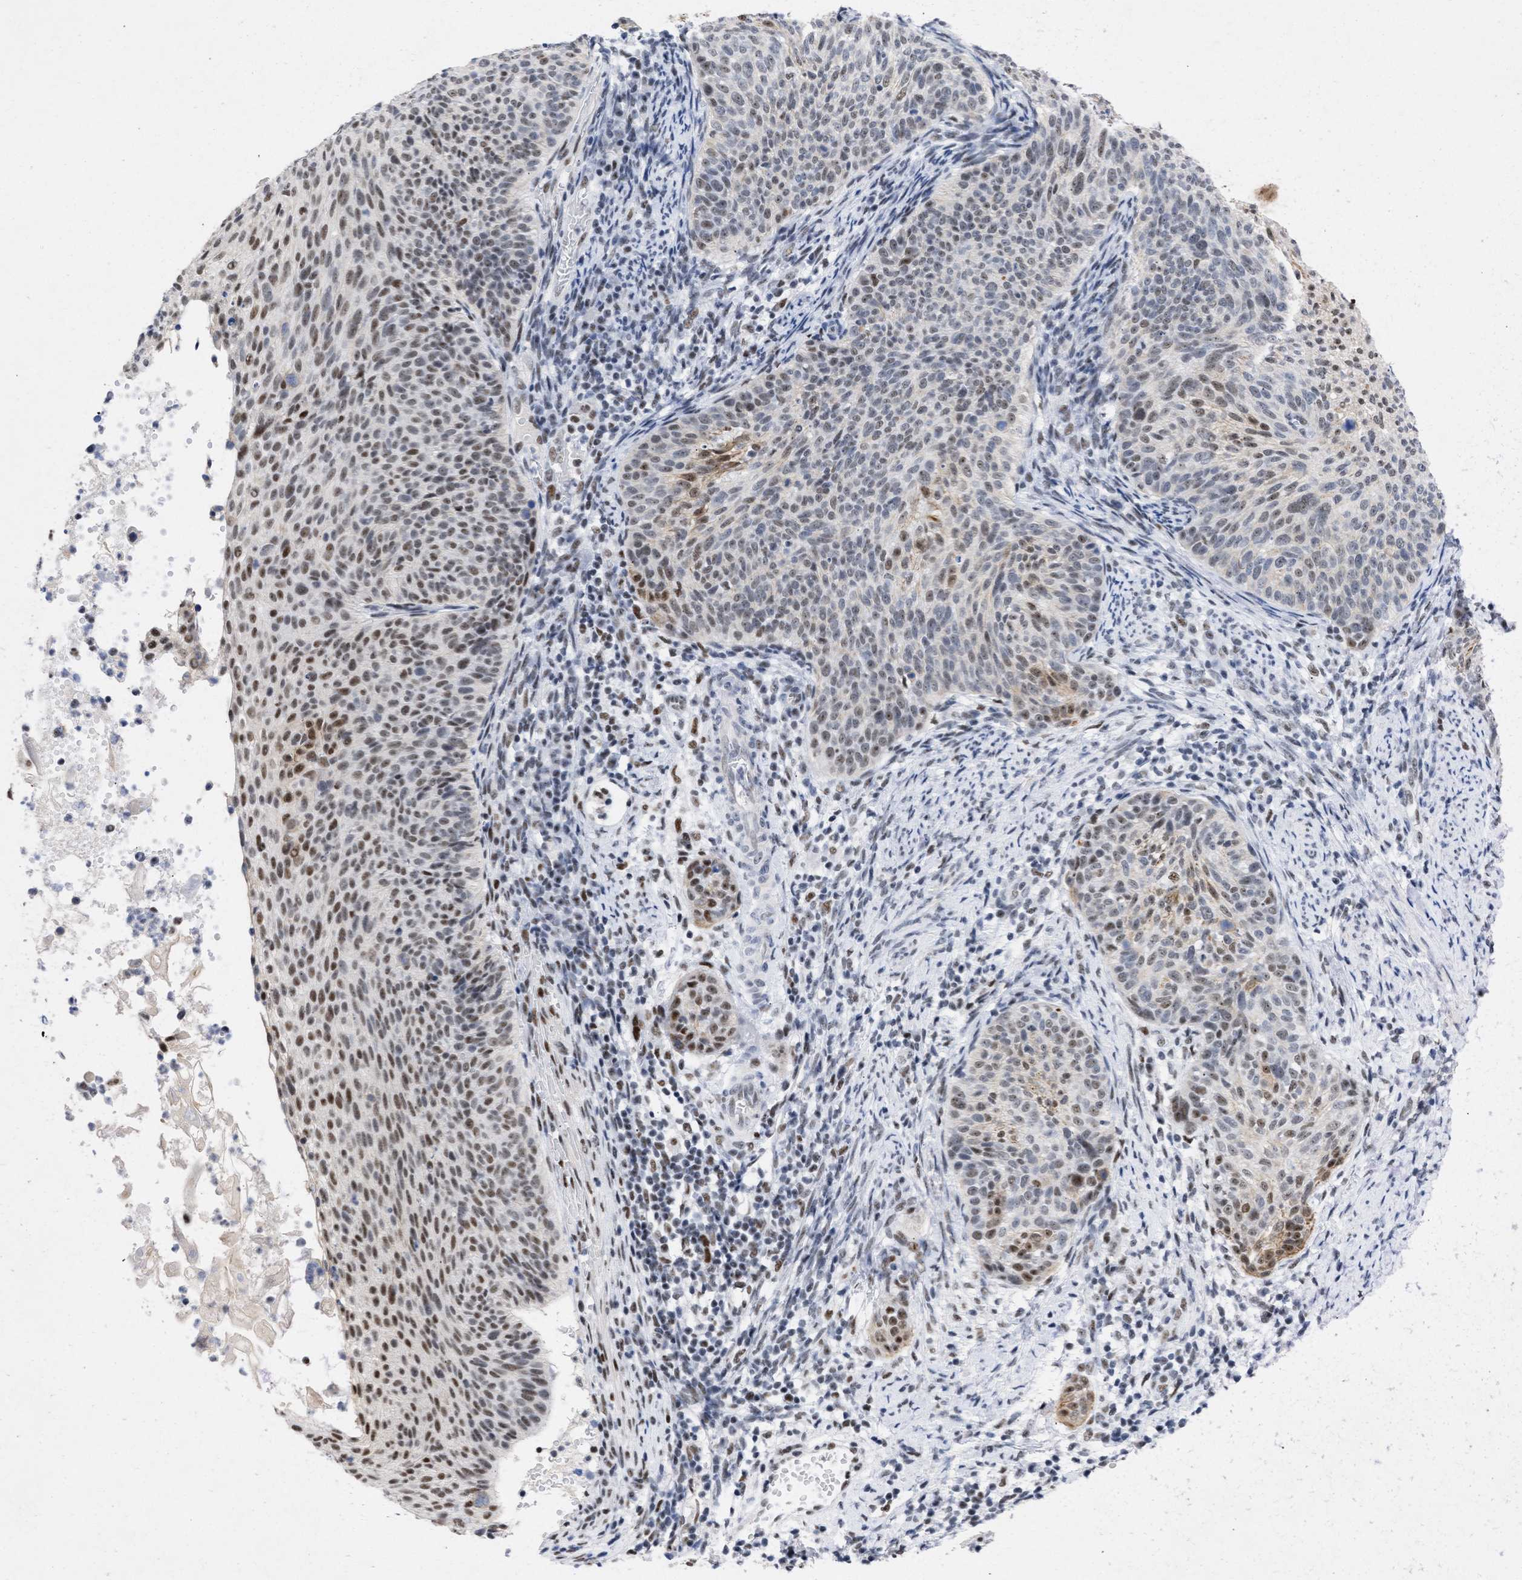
{"staining": {"intensity": "strong", "quantity": "25%-75%", "location": "nuclear"}, "tissue": "cervical cancer", "cell_type": "Tumor cells", "image_type": "cancer", "snomed": [{"axis": "morphology", "description": "Squamous cell carcinoma, NOS"}, {"axis": "topography", "description": "Cervix"}], "caption": "DAB immunohistochemical staining of human cervical cancer shows strong nuclear protein positivity in approximately 25%-75% of tumor cells.", "gene": "DDX41", "patient": {"sex": "female", "age": 70}}